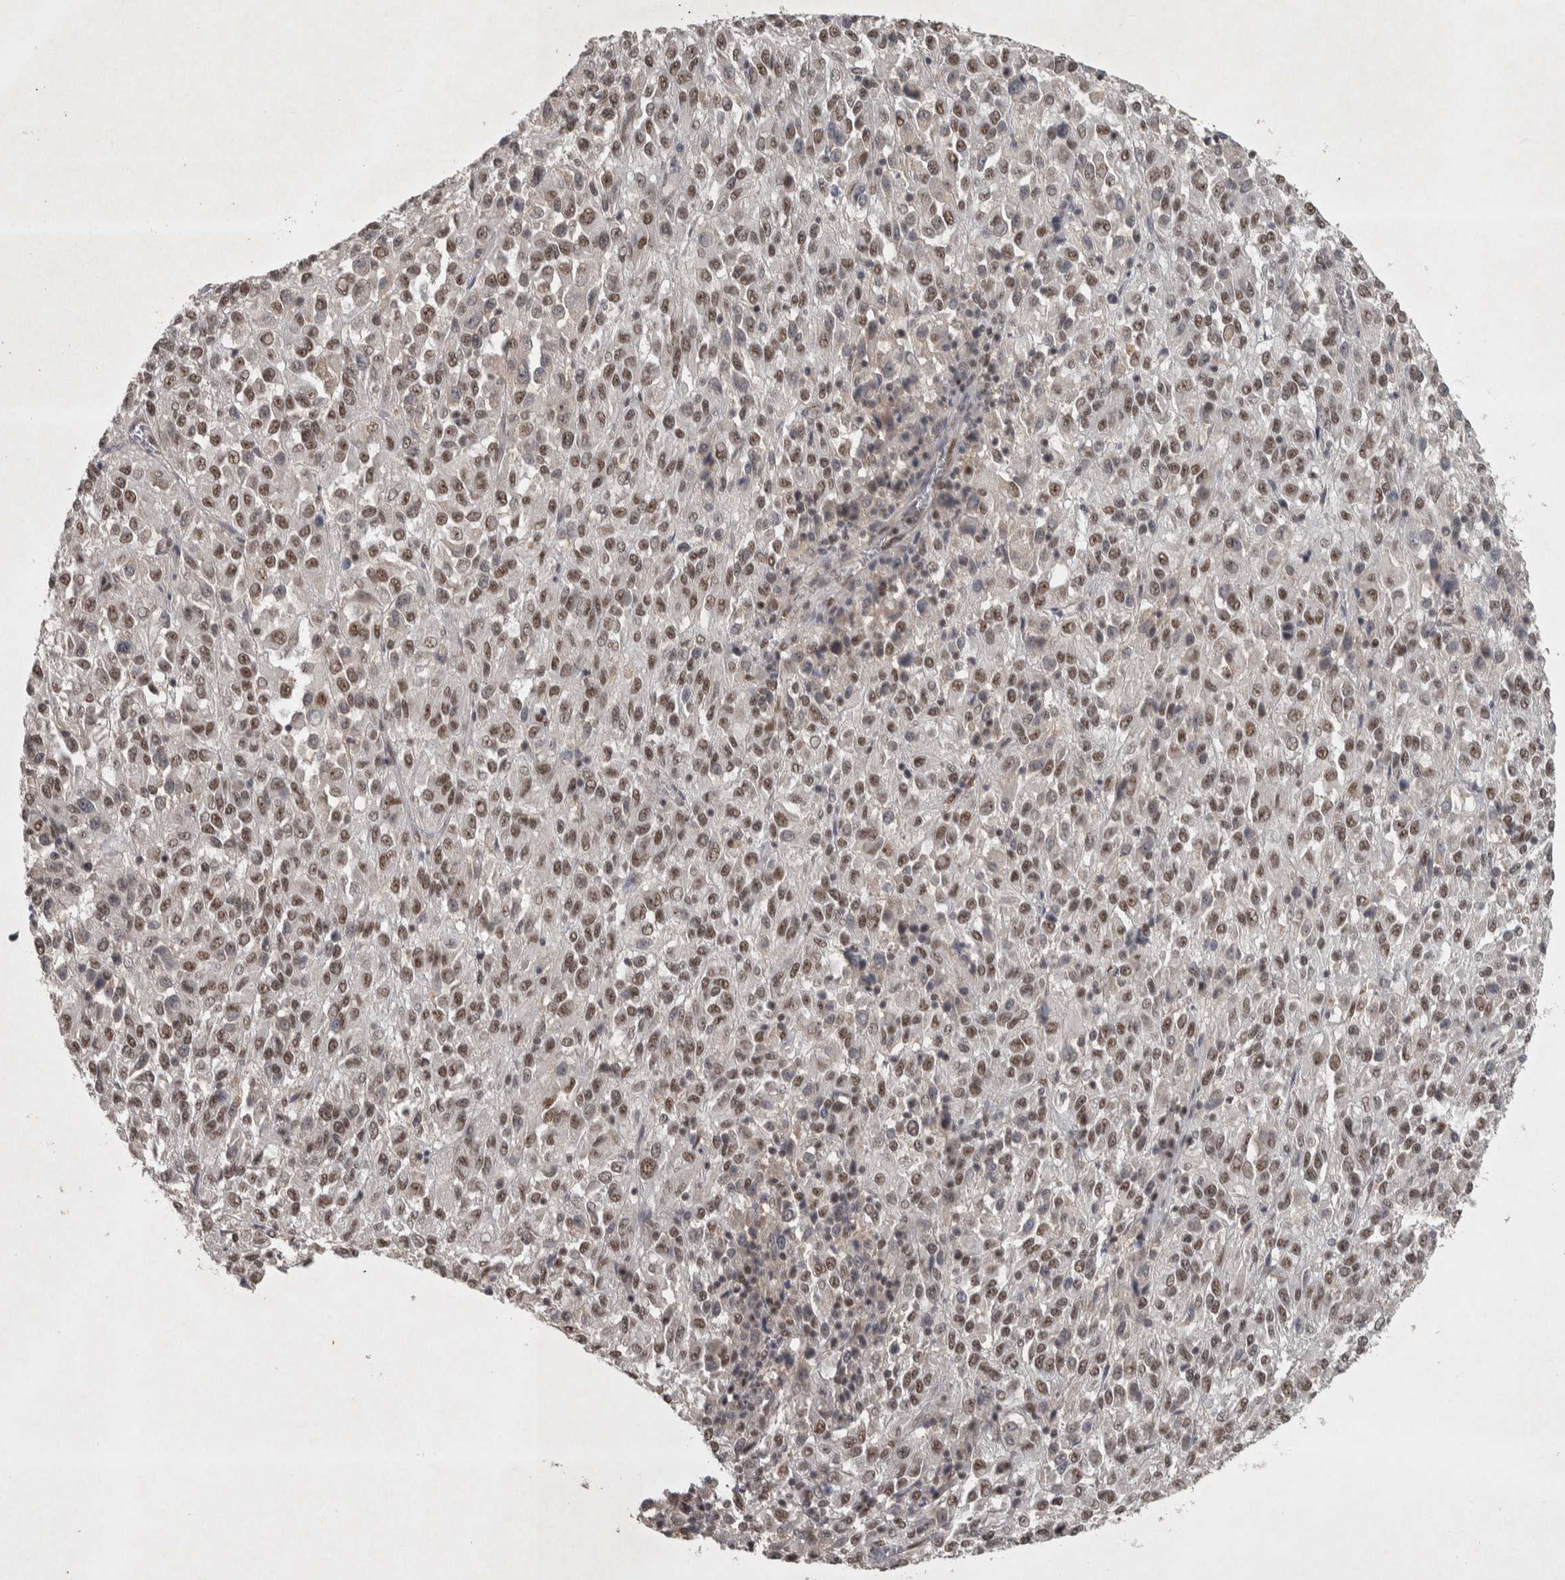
{"staining": {"intensity": "moderate", "quantity": ">75%", "location": "nuclear"}, "tissue": "melanoma", "cell_type": "Tumor cells", "image_type": "cancer", "snomed": [{"axis": "morphology", "description": "Malignant melanoma, Metastatic site"}, {"axis": "topography", "description": "Lung"}], "caption": "IHC image of human malignant melanoma (metastatic site) stained for a protein (brown), which exhibits medium levels of moderate nuclear positivity in approximately >75% of tumor cells.", "gene": "DDX42", "patient": {"sex": "male", "age": 64}}